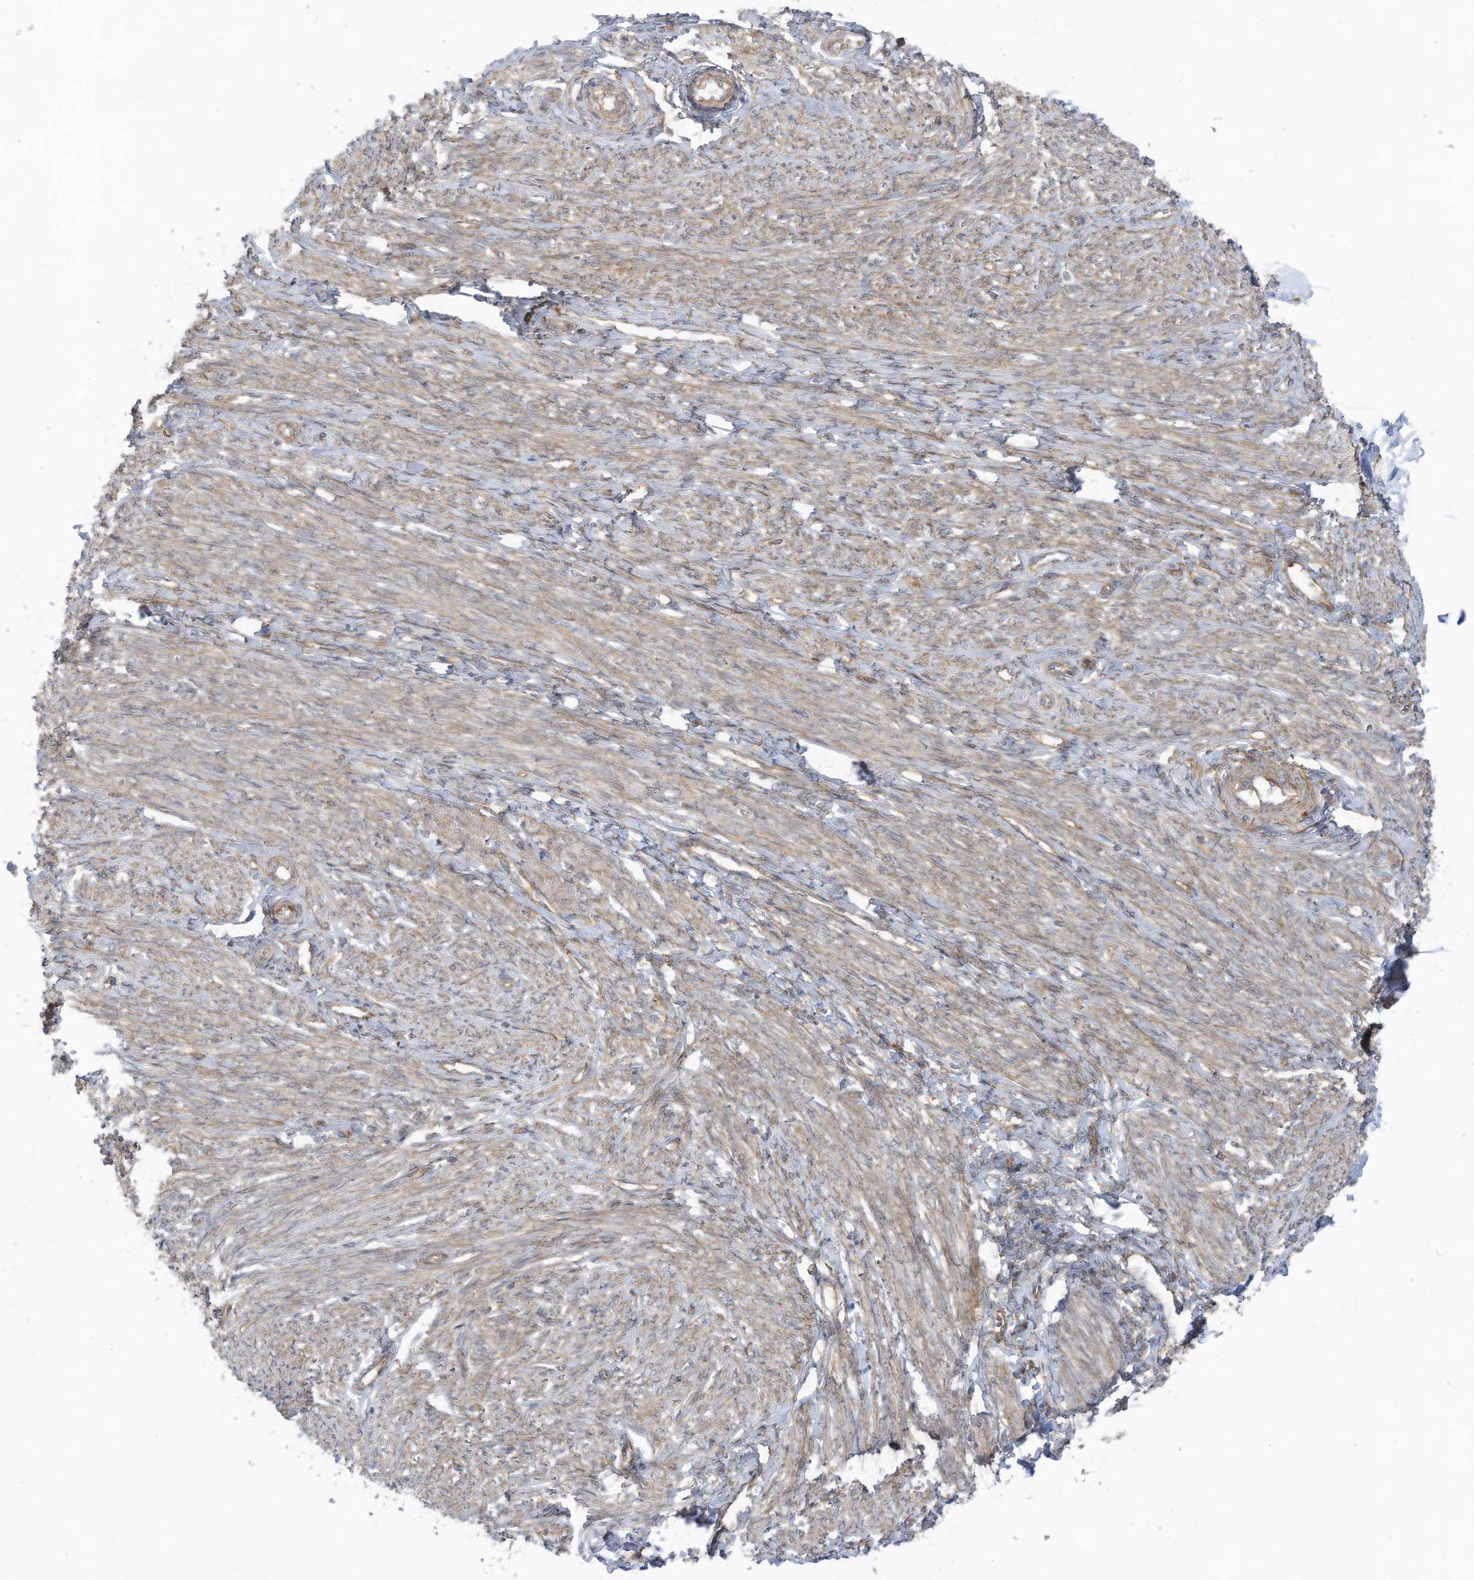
{"staining": {"intensity": "moderate", "quantity": "<25%", "location": "cytoplasmic/membranous"}, "tissue": "endometrium", "cell_type": "Cells in endometrial stroma", "image_type": "normal", "snomed": [{"axis": "morphology", "description": "Normal tissue, NOS"}, {"axis": "topography", "description": "Endometrium"}], "caption": "Cells in endometrial stroma show low levels of moderate cytoplasmic/membranous expression in about <25% of cells in unremarkable endometrium. The staining was performed using DAB to visualize the protein expression in brown, while the nuclei were stained in blue with hematoxylin (Magnification: 20x).", "gene": "REPS1", "patient": {"sex": "female", "age": 72}}